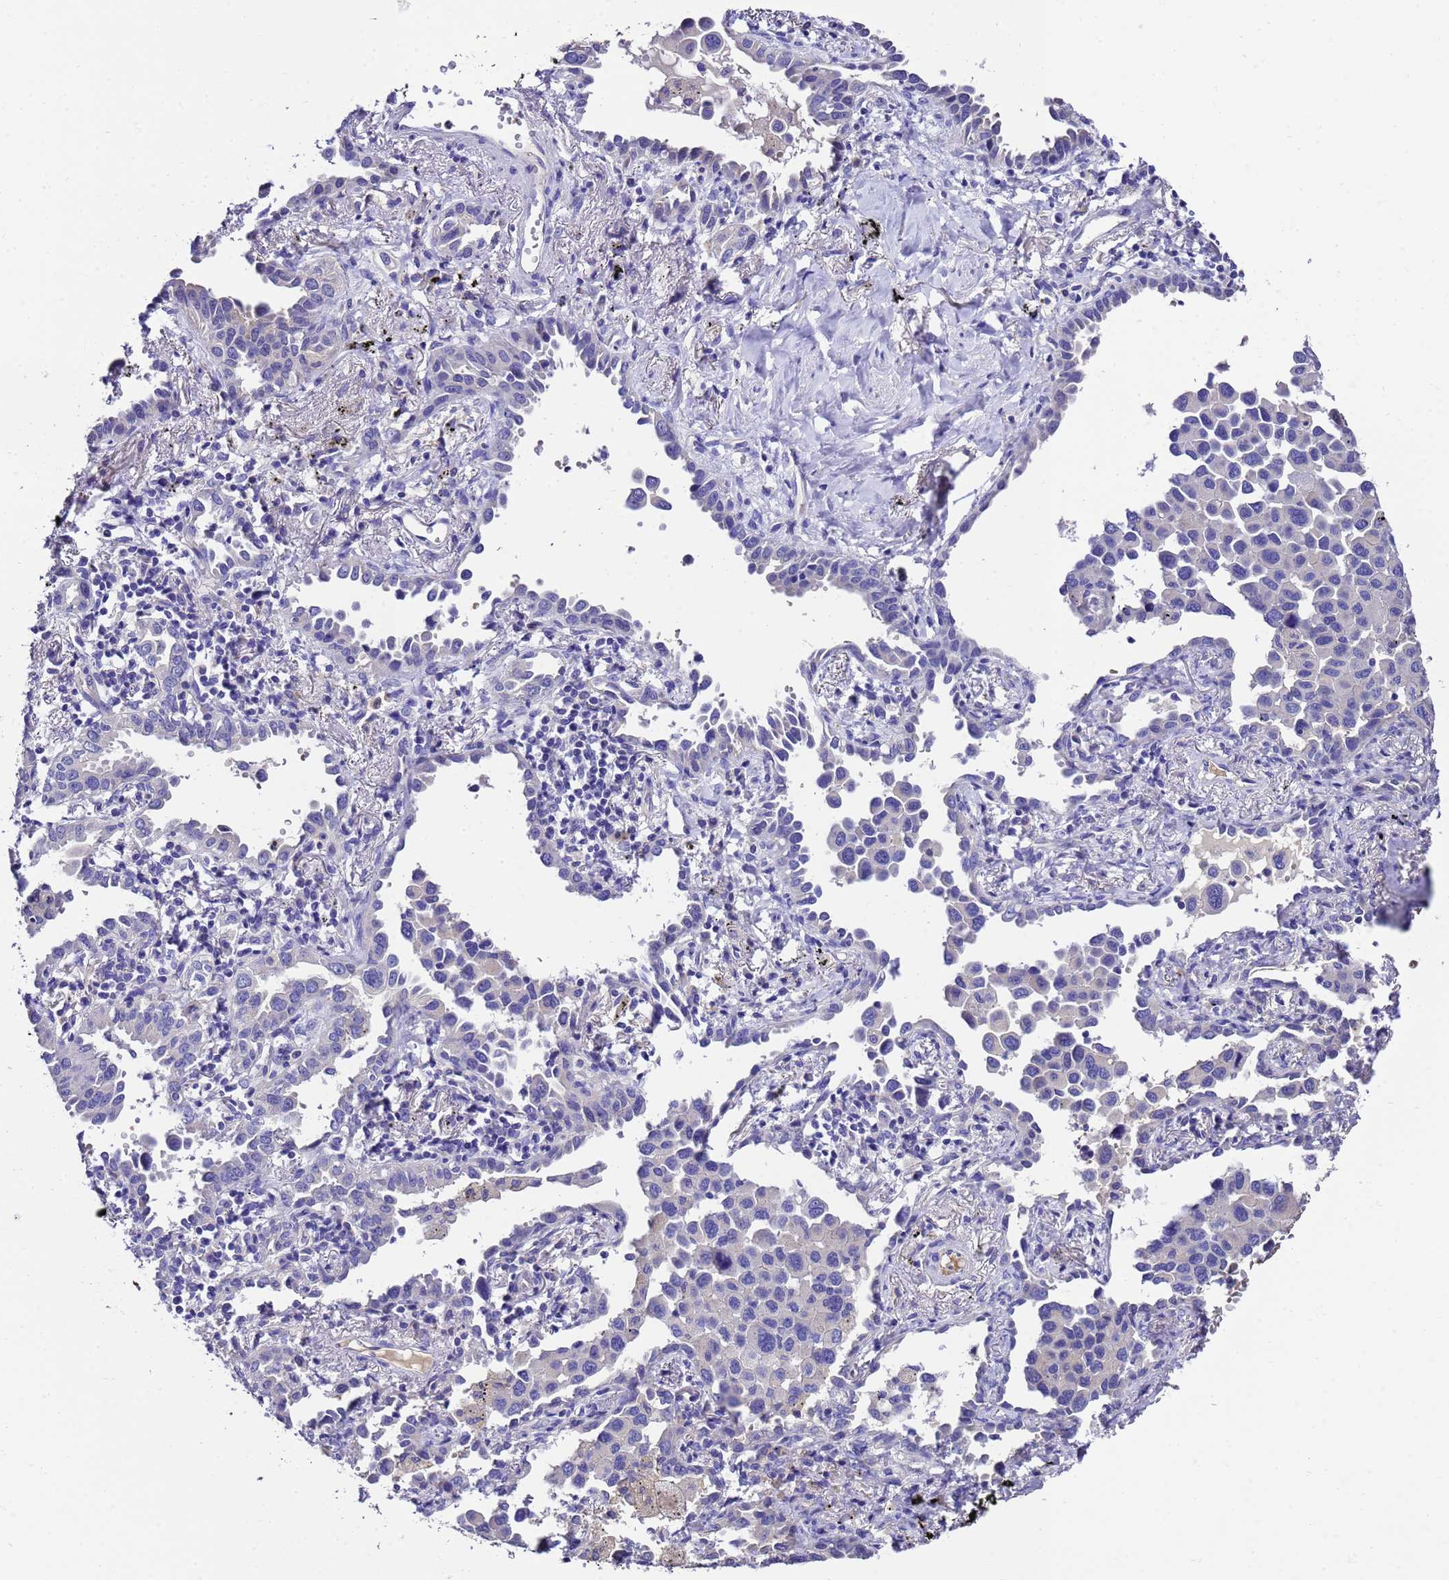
{"staining": {"intensity": "negative", "quantity": "none", "location": "none"}, "tissue": "lung cancer", "cell_type": "Tumor cells", "image_type": "cancer", "snomed": [{"axis": "morphology", "description": "Adenocarcinoma, NOS"}, {"axis": "topography", "description": "Lung"}], "caption": "Immunohistochemistry of adenocarcinoma (lung) shows no expression in tumor cells.", "gene": "UGT2A1", "patient": {"sex": "male", "age": 67}}